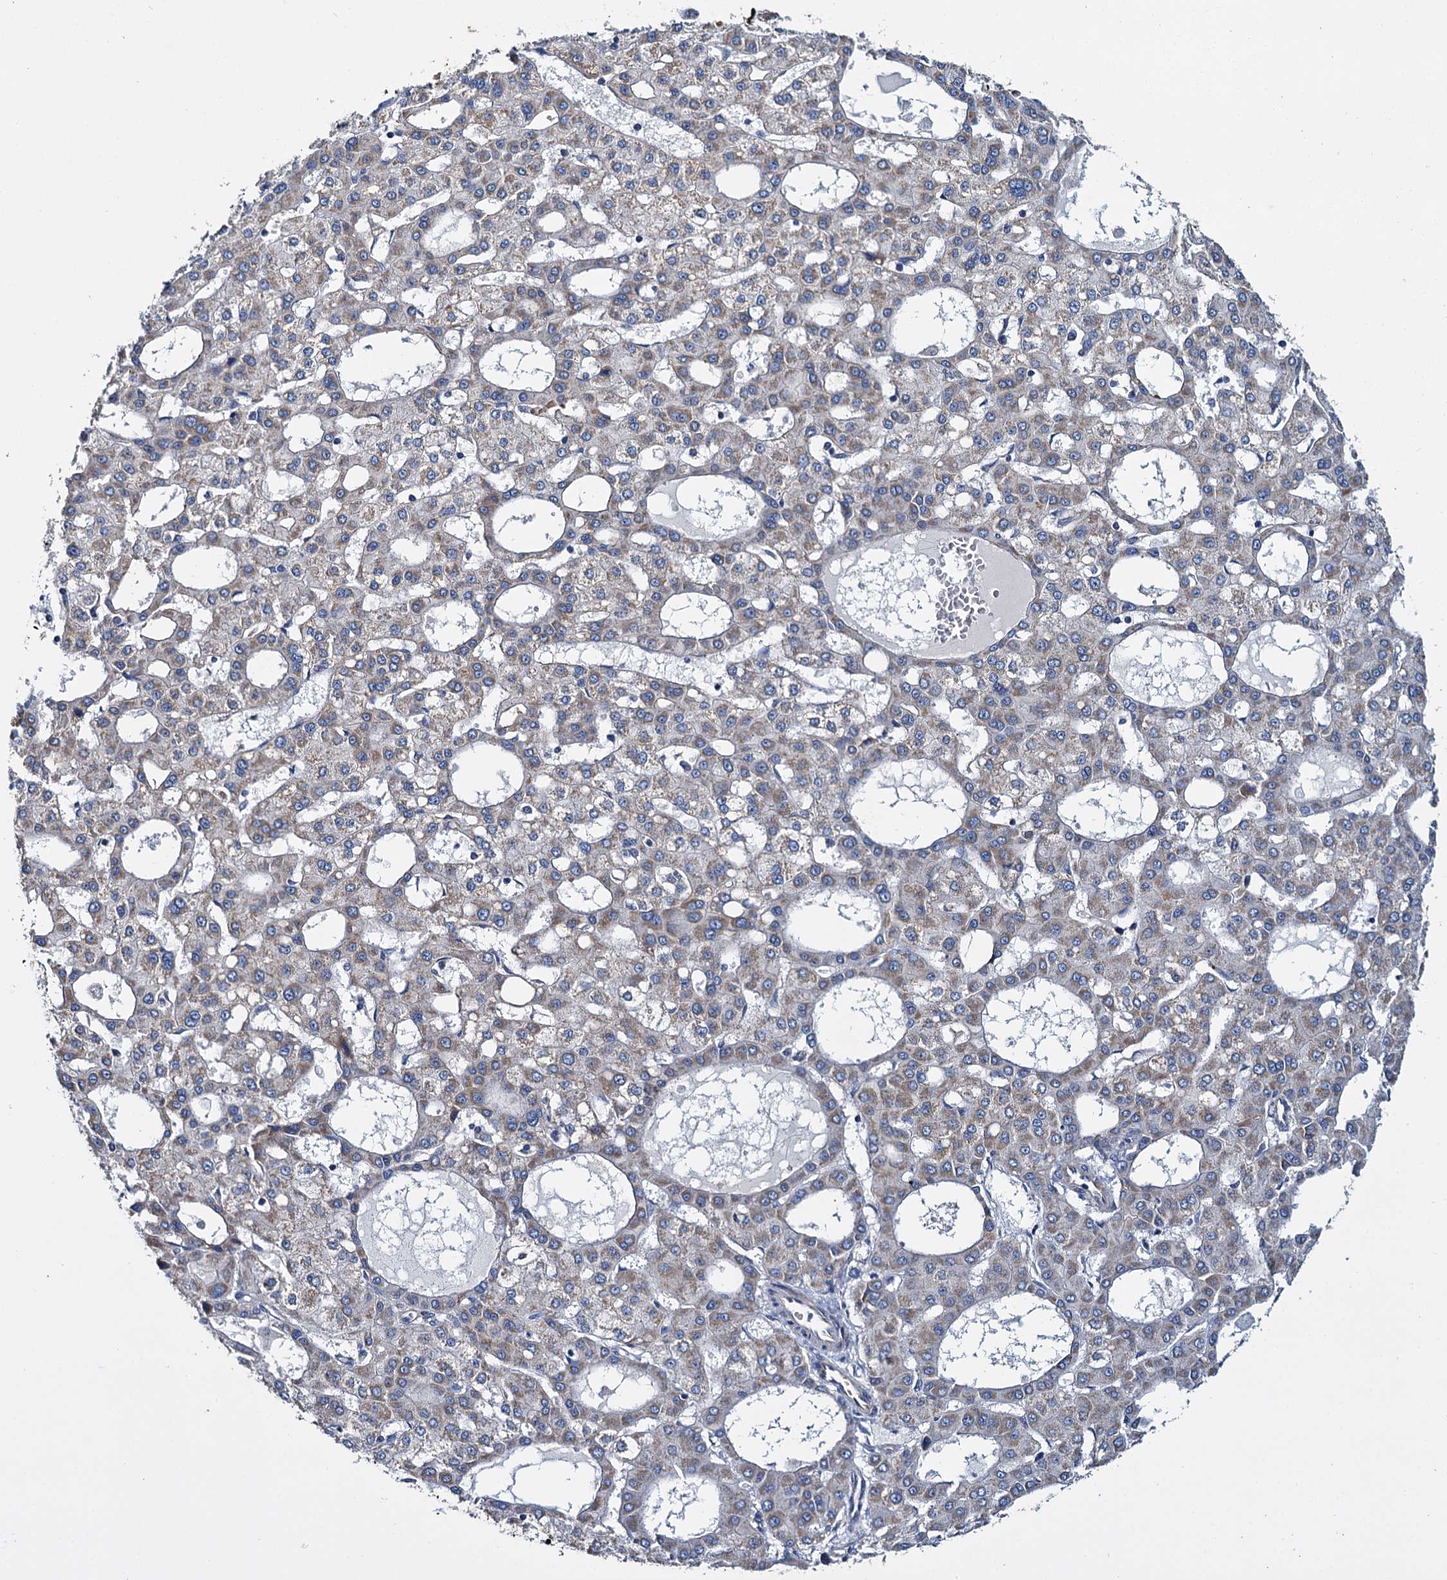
{"staining": {"intensity": "weak", "quantity": ">75%", "location": "cytoplasmic/membranous"}, "tissue": "liver cancer", "cell_type": "Tumor cells", "image_type": "cancer", "snomed": [{"axis": "morphology", "description": "Carcinoma, Hepatocellular, NOS"}, {"axis": "topography", "description": "Liver"}], "caption": "An immunohistochemistry (IHC) photomicrograph of tumor tissue is shown. Protein staining in brown labels weak cytoplasmic/membranous positivity in liver cancer within tumor cells. (Stains: DAB (3,3'-diaminobenzidine) in brown, nuclei in blue, Microscopy: brightfield microscopy at high magnification).", "gene": "CEP295", "patient": {"sex": "male", "age": 47}}